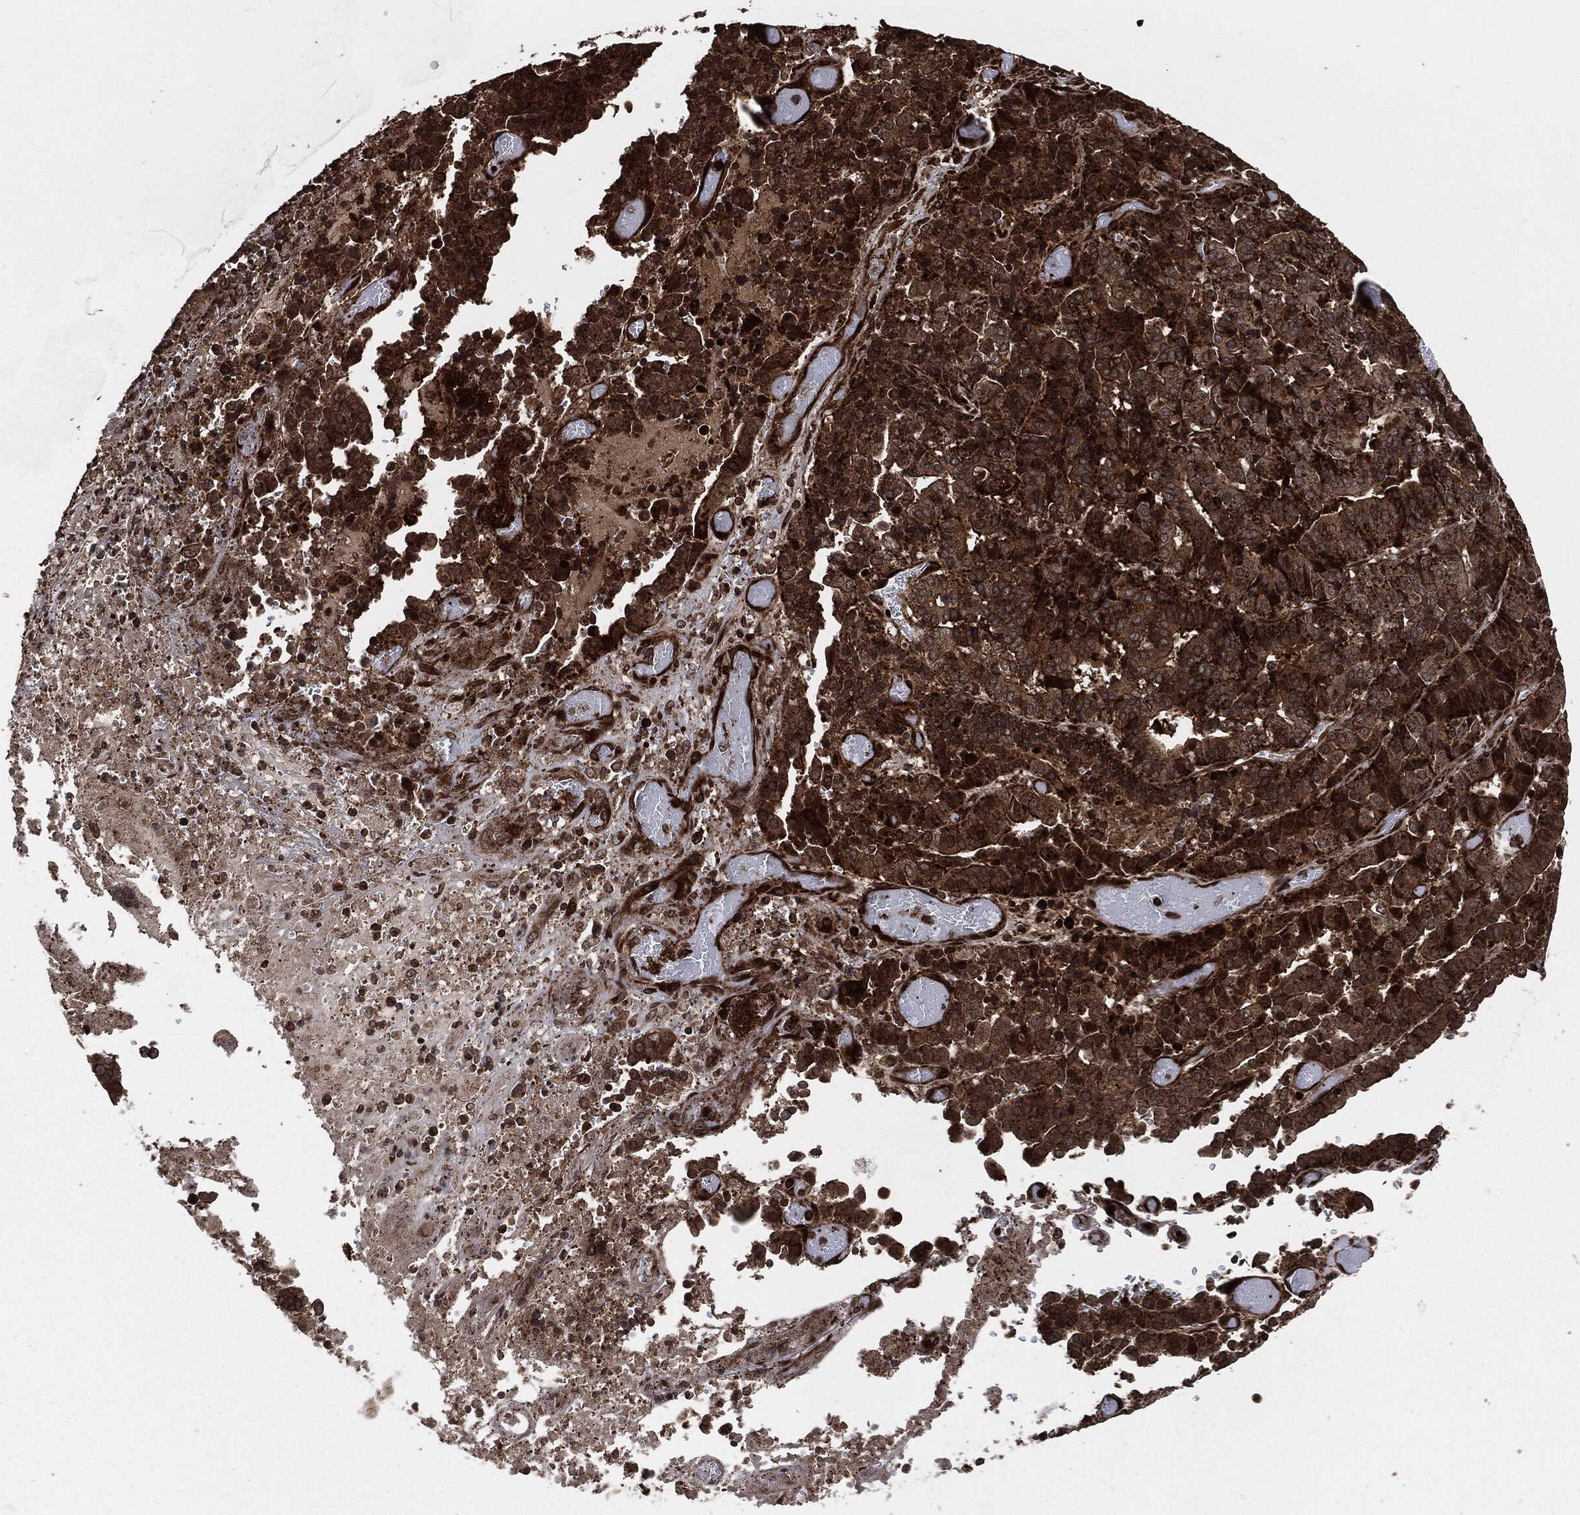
{"staining": {"intensity": "strong", "quantity": "25%-75%", "location": "cytoplasmic/membranous"}, "tissue": "stomach cancer", "cell_type": "Tumor cells", "image_type": "cancer", "snomed": [{"axis": "morphology", "description": "Adenocarcinoma, NOS"}, {"axis": "topography", "description": "Stomach"}], "caption": "This photomicrograph demonstrates stomach cancer (adenocarcinoma) stained with immunohistochemistry (IHC) to label a protein in brown. The cytoplasmic/membranous of tumor cells show strong positivity for the protein. Nuclei are counter-stained blue.", "gene": "IFIT1", "patient": {"sex": "male", "age": 48}}